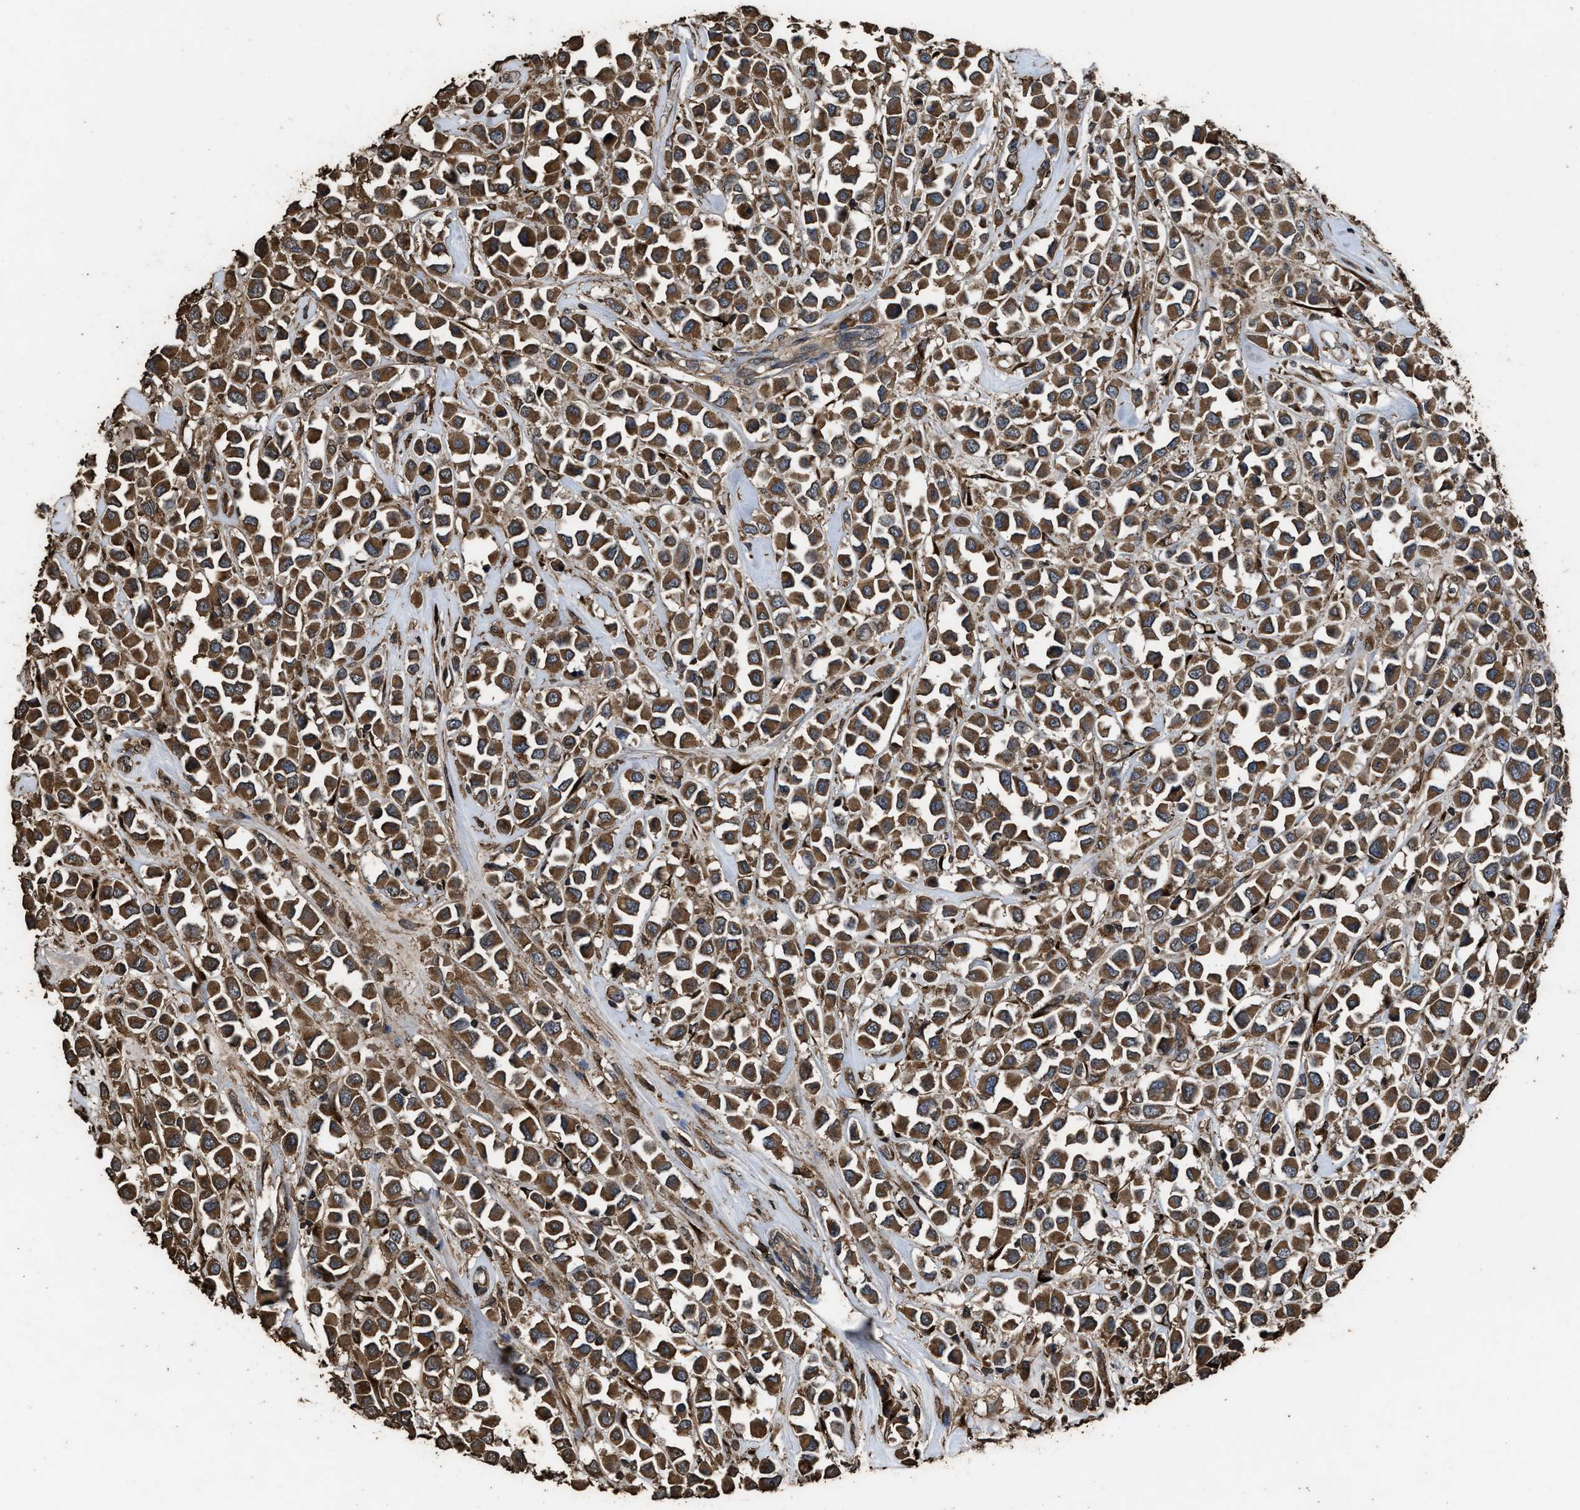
{"staining": {"intensity": "strong", "quantity": ">75%", "location": "cytoplasmic/membranous"}, "tissue": "breast cancer", "cell_type": "Tumor cells", "image_type": "cancer", "snomed": [{"axis": "morphology", "description": "Duct carcinoma"}, {"axis": "topography", "description": "Breast"}], "caption": "Breast intraductal carcinoma stained with a brown dye exhibits strong cytoplasmic/membranous positive staining in about >75% of tumor cells.", "gene": "ZMYND19", "patient": {"sex": "female", "age": 61}}